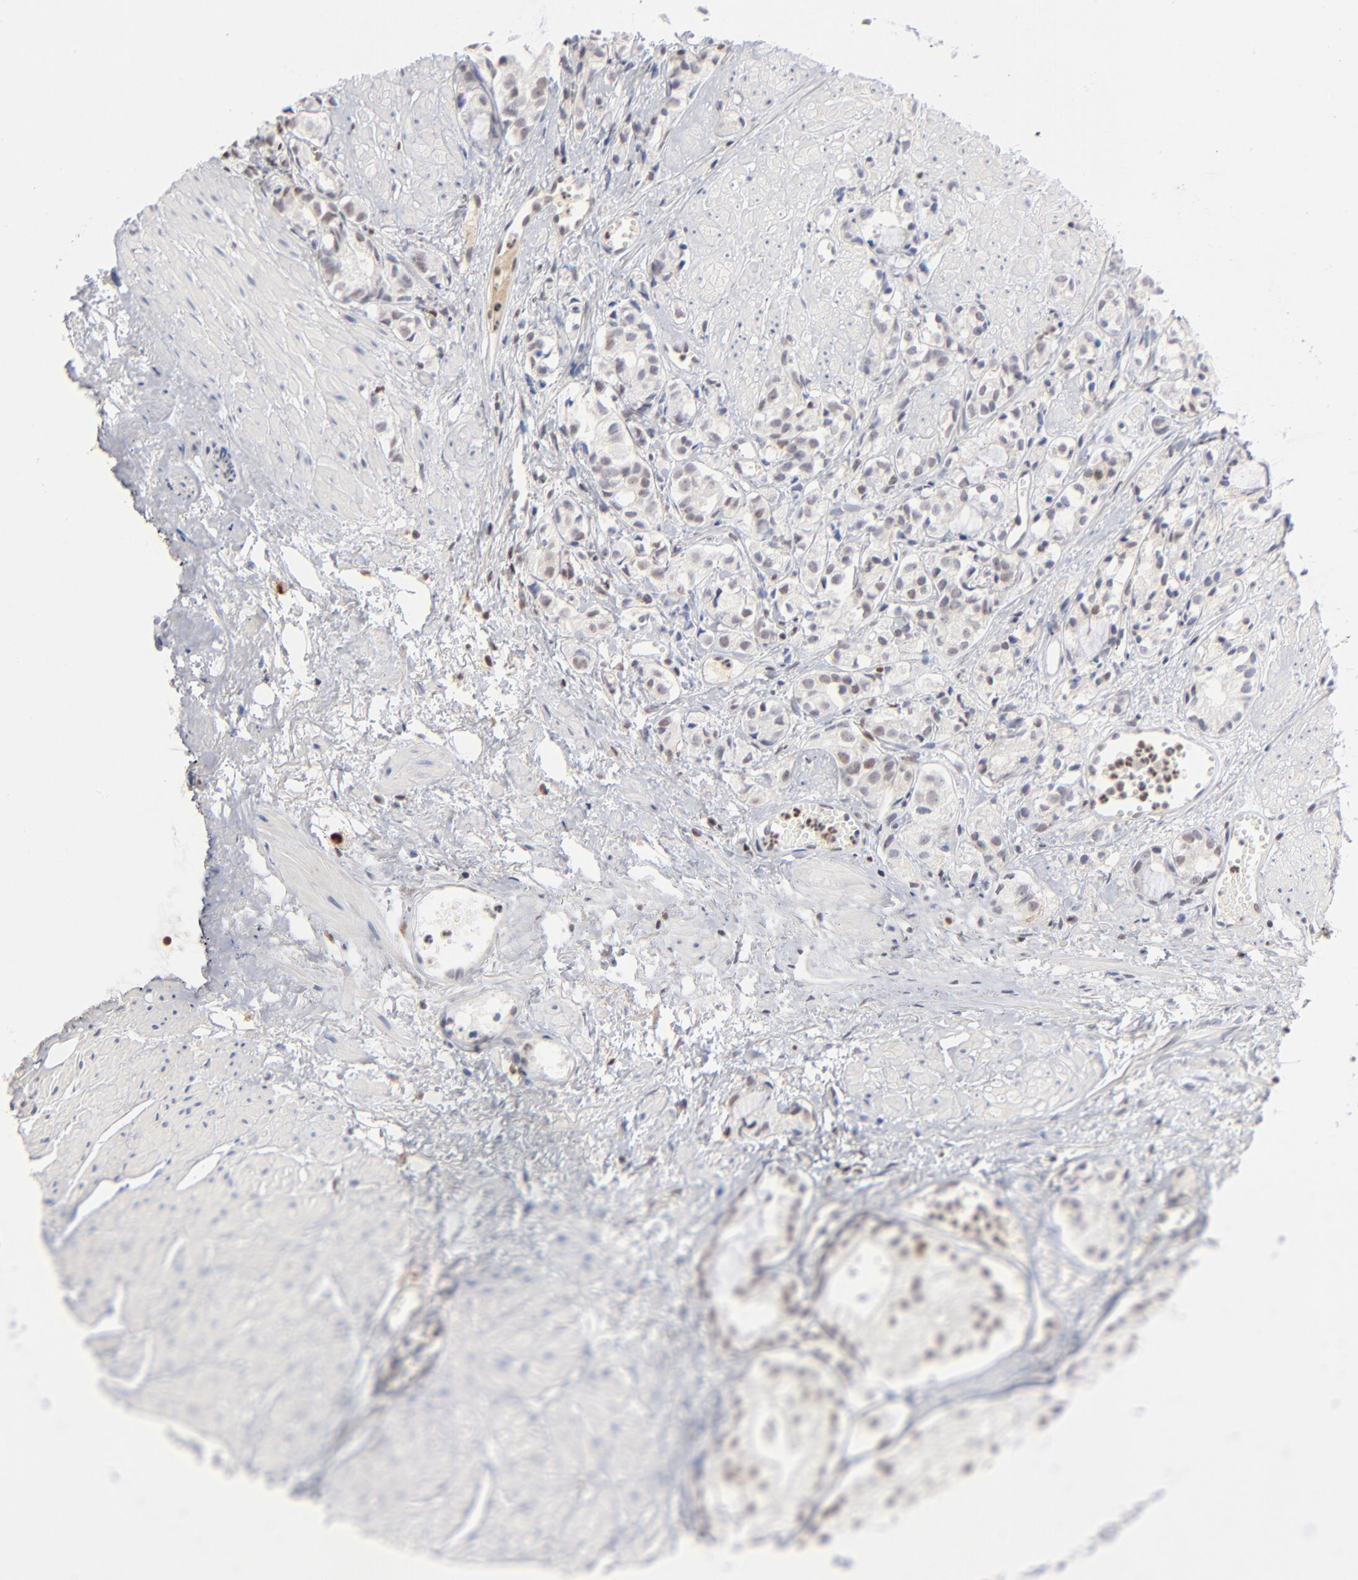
{"staining": {"intensity": "negative", "quantity": "none", "location": "none"}, "tissue": "prostate cancer", "cell_type": "Tumor cells", "image_type": "cancer", "snomed": [{"axis": "morphology", "description": "Adenocarcinoma, High grade"}, {"axis": "topography", "description": "Prostate"}], "caption": "Photomicrograph shows no significant protein positivity in tumor cells of prostate cancer.", "gene": "MAX", "patient": {"sex": "male", "age": 85}}